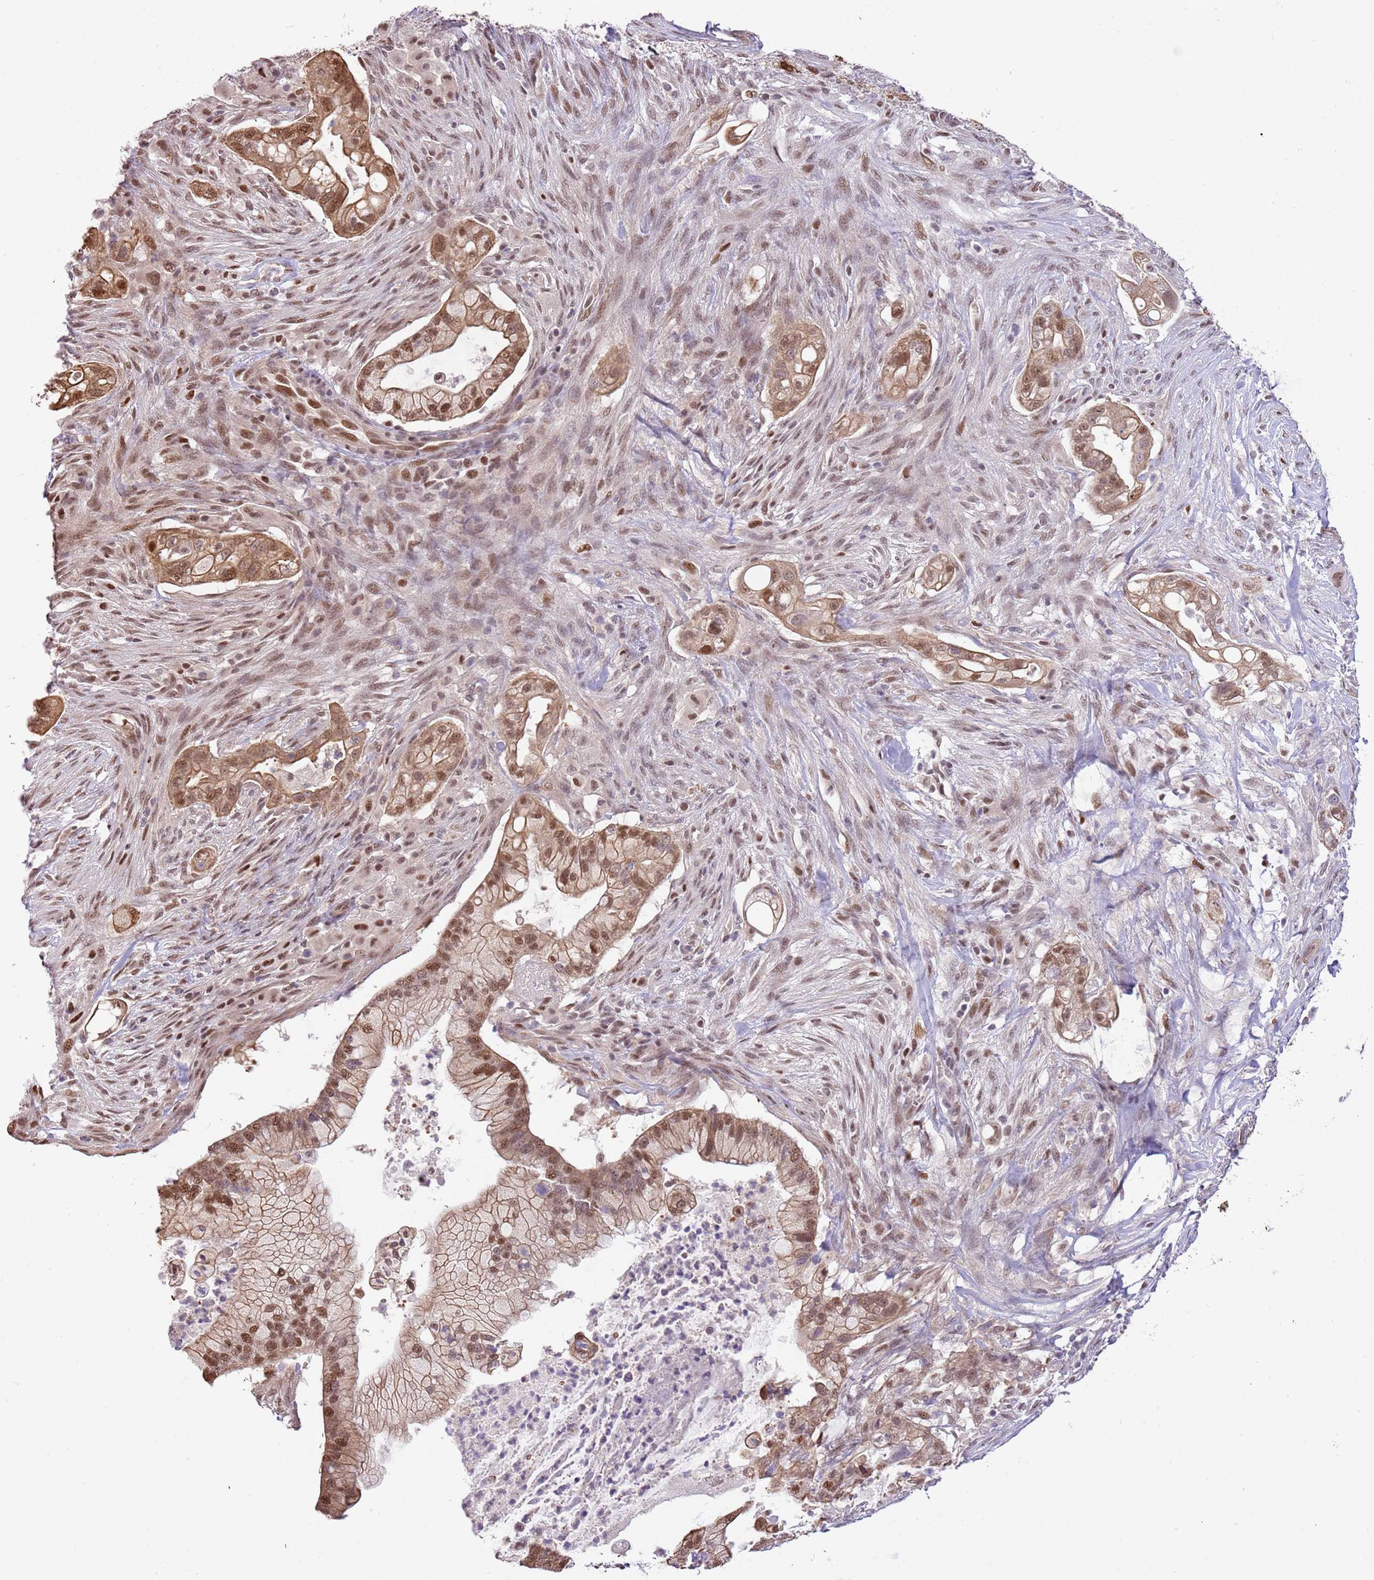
{"staining": {"intensity": "moderate", "quantity": ">75%", "location": "cytoplasmic/membranous,nuclear"}, "tissue": "pancreatic cancer", "cell_type": "Tumor cells", "image_type": "cancer", "snomed": [{"axis": "morphology", "description": "Adenocarcinoma, NOS"}, {"axis": "topography", "description": "Pancreas"}], "caption": "A photomicrograph showing moderate cytoplasmic/membranous and nuclear expression in about >75% of tumor cells in pancreatic cancer, as visualized by brown immunohistochemical staining.", "gene": "RFK", "patient": {"sex": "male", "age": 44}}